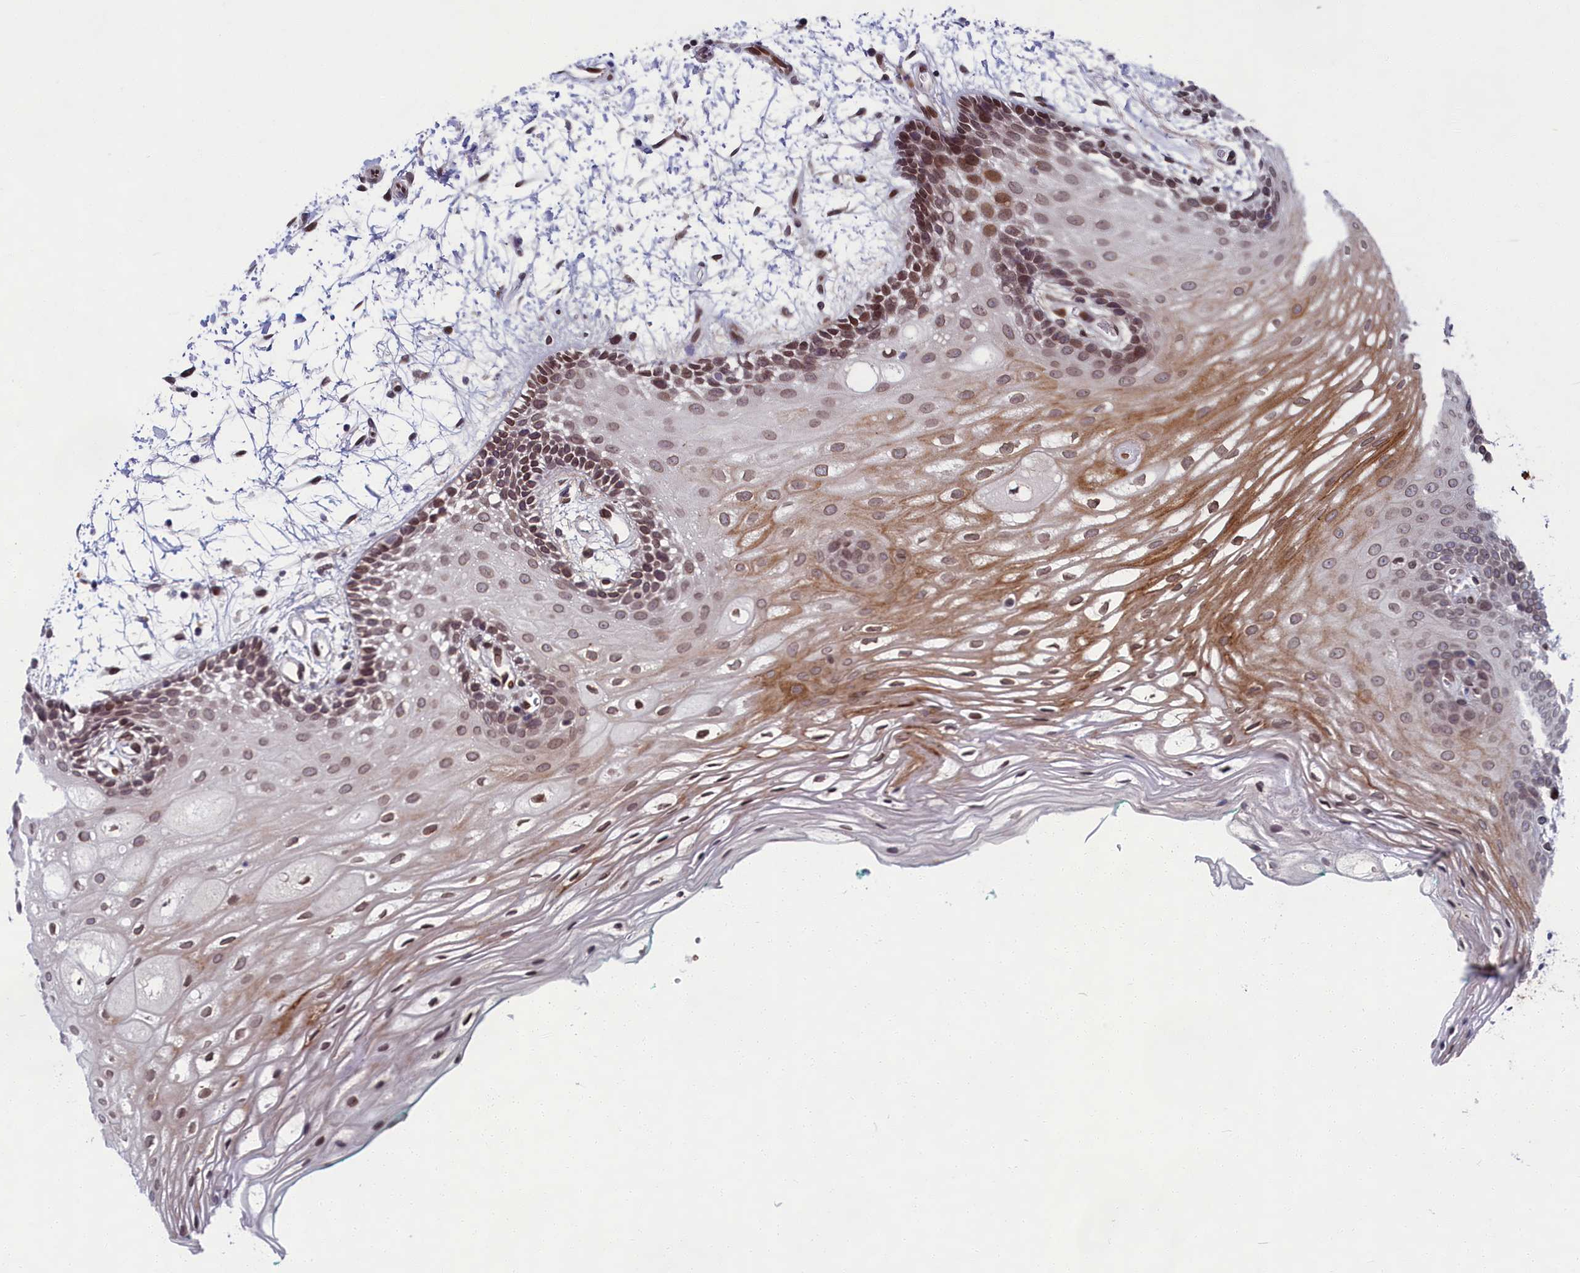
{"staining": {"intensity": "strong", "quantity": "25%-75%", "location": "cytoplasmic/membranous,nuclear"}, "tissue": "oral mucosa", "cell_type": "Squamous epithelial cells", "image_type": "normal", "snomed": [{"axis": "morphology", "description": "Normal tissue, NOS"}, {"axis": "topography", "description": "Skeletal muscle"}, {"axis": "topography", "description": "Oral tissue"}, {"axis": "topography", "description": "Peripheral nerve tissue"}], "caption": "Immunohistochemistry histopathology image of benign oral mucosa: oral mucosa stained using immunohistochemistry (IHC) displays high levels of strong protein expression localized specifically in the cytoplasmic/membranous,nuclear of squamous epithelial cells, appearing as a cytoplasmic/membranous,nuclear brown color.", "gene": "GPSM1", "patient": {"sex": "female", "age": 84}}